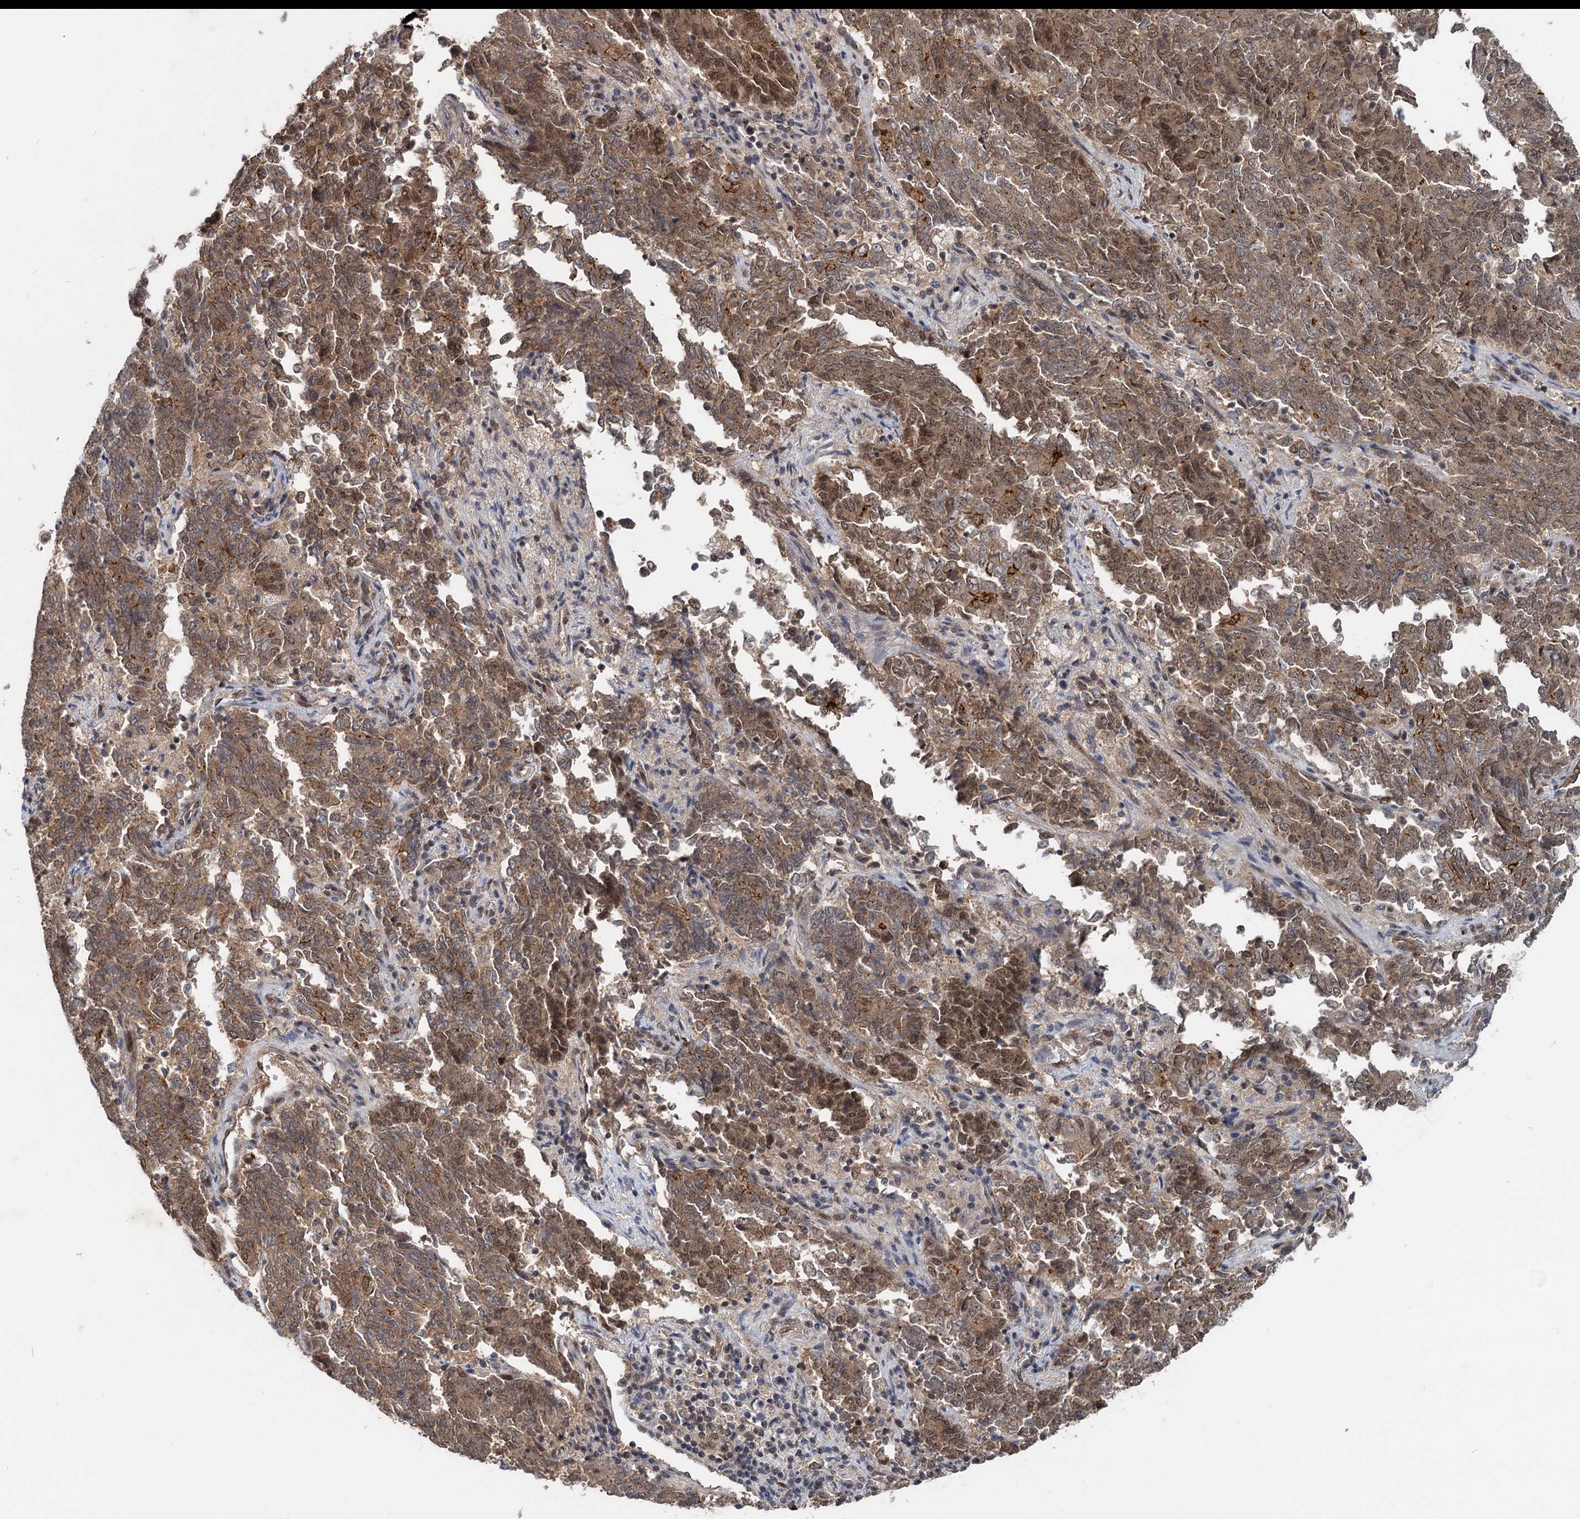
{"staining": {"intensity": "moderate", "quantity": ">75%", "location": "cytoplasmic/membranous,nuclear"}, "tissue": "endometrial cancer", "cell_type": "Tumor cells", "image_type": "cancer", "snomed": [{"axis": "morphology", "description": "Adenocarcinoma, NOS"}, {"axis": "topography", "description": "Endometrium"}], "caption": "The immunohistochemical stain labels moderate cytoplasmic/membranous and nuclear expression in tumor cells of endometrial cancer tissue.", "gene": "RITA1", "patient": {"sex": "female", "age": 80}}